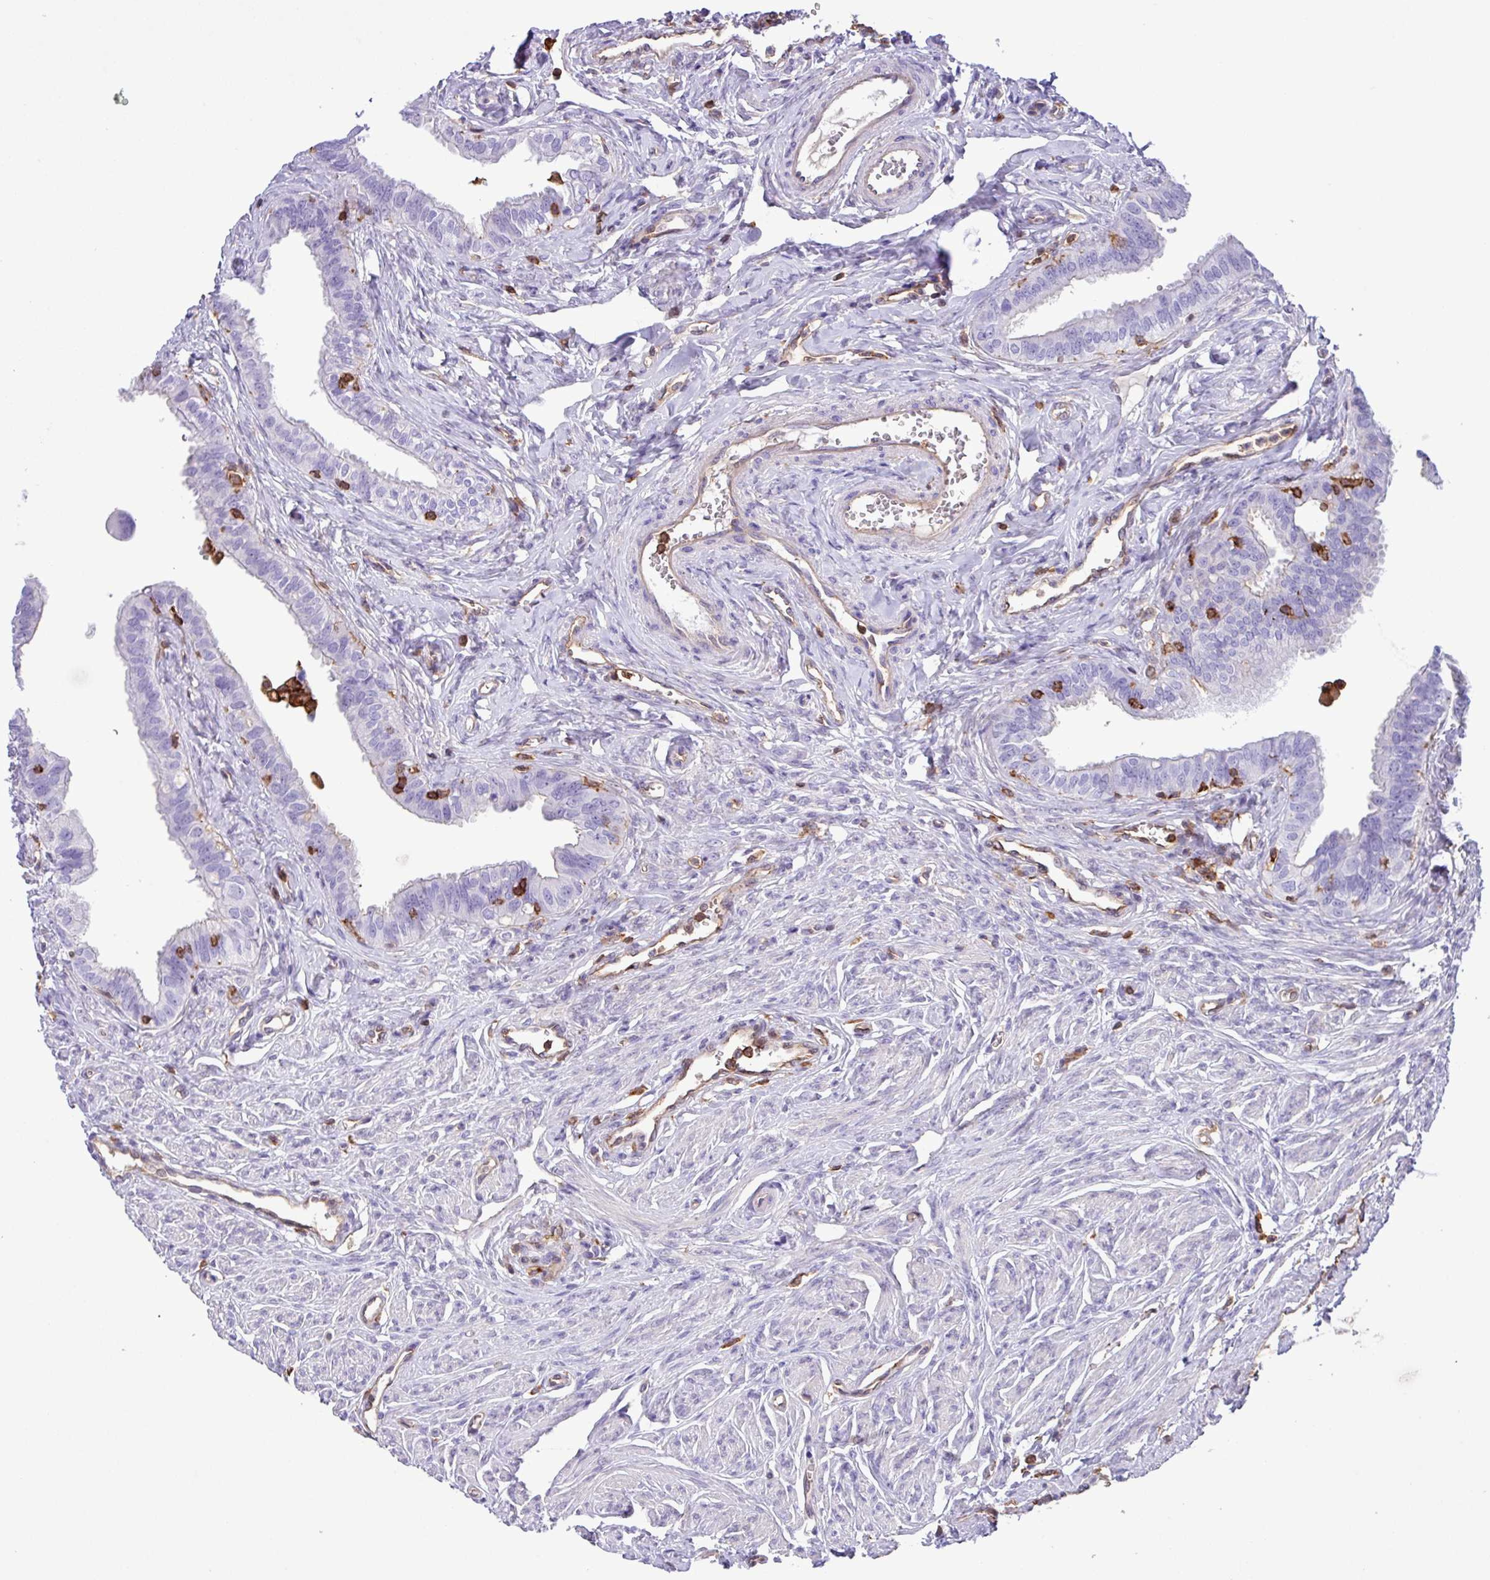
{"staining": {"intensity": "negative", "quantity": "none", "location": "none"}, "tissue": "fallopian tube", "cell_type": "Glandular cells", "image_type": "normal", "snomed": [{"axis": "morphology", "description": "Normal tissue, NOS"}, {"axis": "morphology", "description": "Carcinoma, NOS"}, {"axis": "topography", "description": "Fallopian tube"}, {"axis": "topography", "description": "Ovary"}], "caption": "Immunohistochemistry micrograph of unremarkable fallopian tube: human fallopian tube stained with DAB (3,3'-diaminobenzidine) displays no significant protein expression in glandular cells.", "gene": "PPP1R18", "patient": {"sex": "female", "age": 59}}